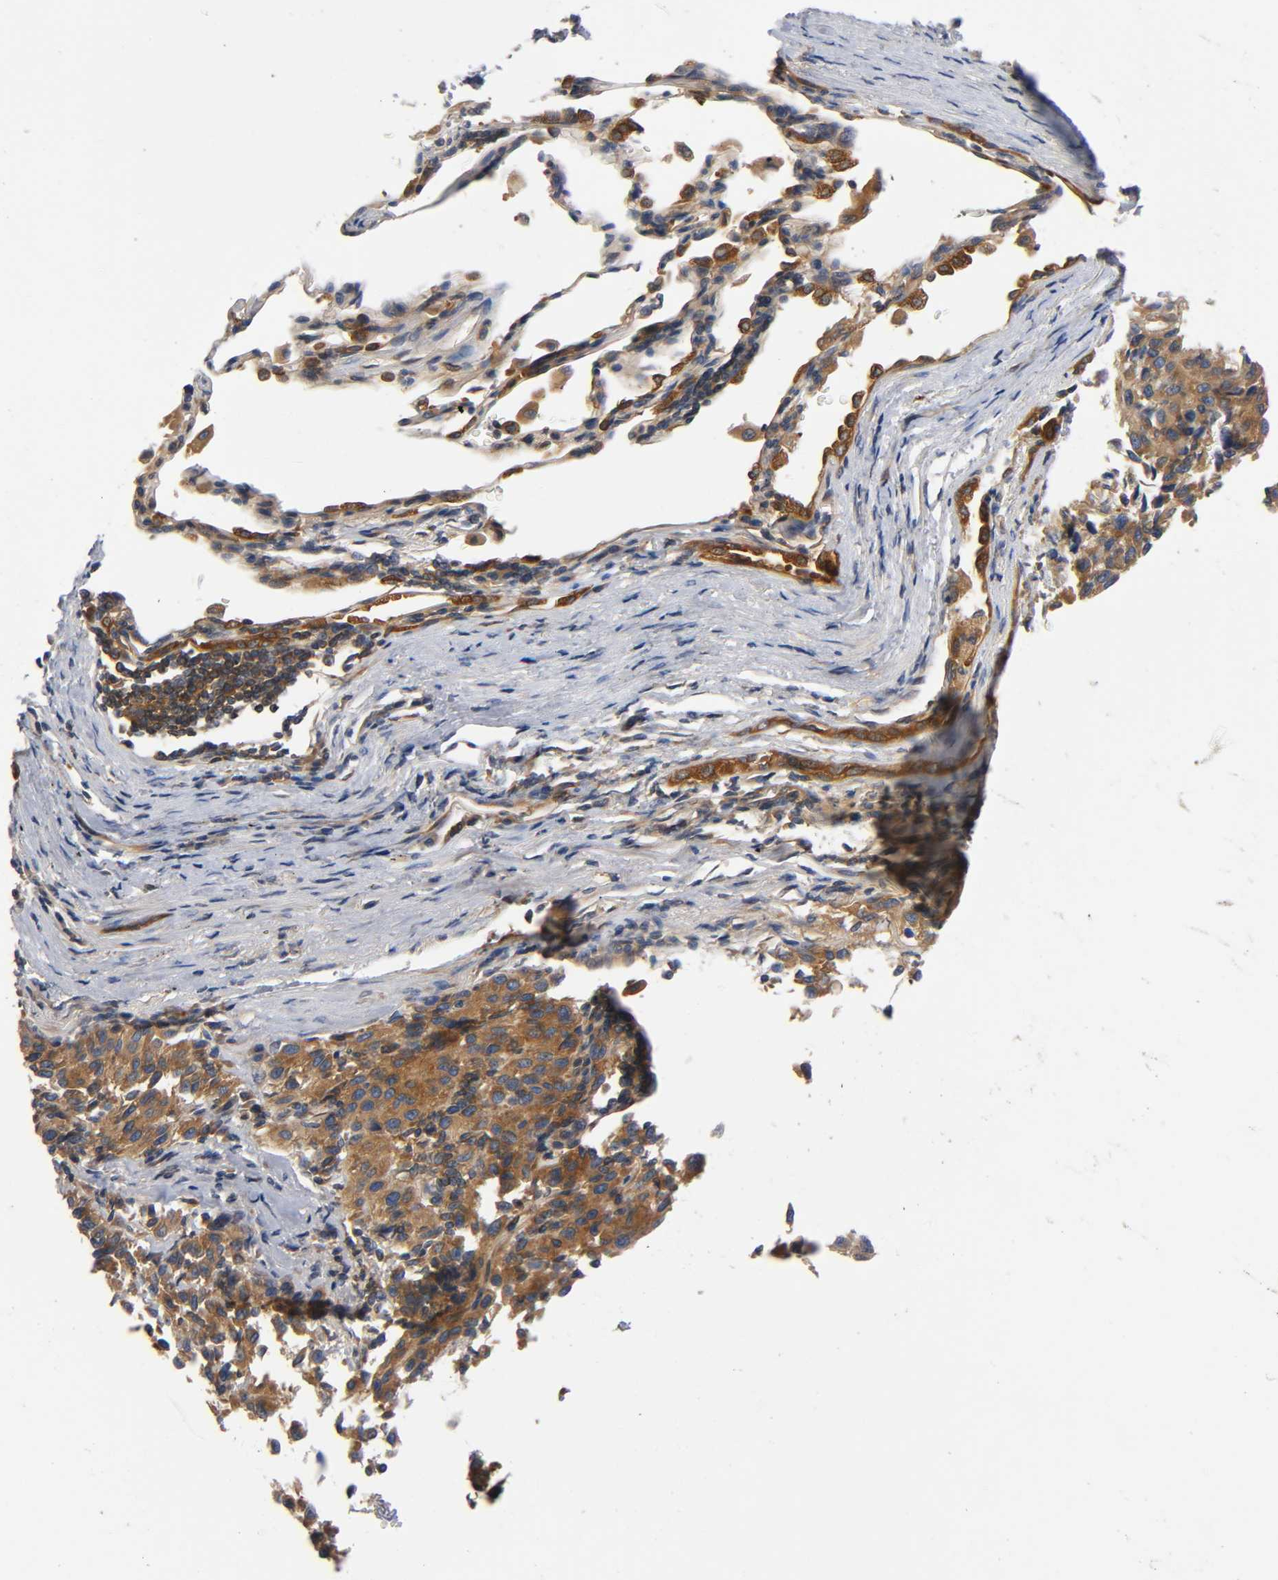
{"staining": {"intensity": "moderate", "quantity": ">75%", "location": "cytoplasmic/membranous"}, "tissue": "melanoma", "cell_type": "Tumor cells", "image_type": "cancer", "snomed": [{"axis": "morphology", "description": "Malignant melanoma, Metastatic site"}, {"axis": "topography", "description": "Lung"}], "caption": "Moderate cytoplasmic/membranous staining for a protein is appreciated in about >75% of tumor cells of malignant melanoma (metastatic site) using immunohistochemistry (IHC).", "gene": "PRKAB1", "patient": {"sex": "male", "age": 64}}